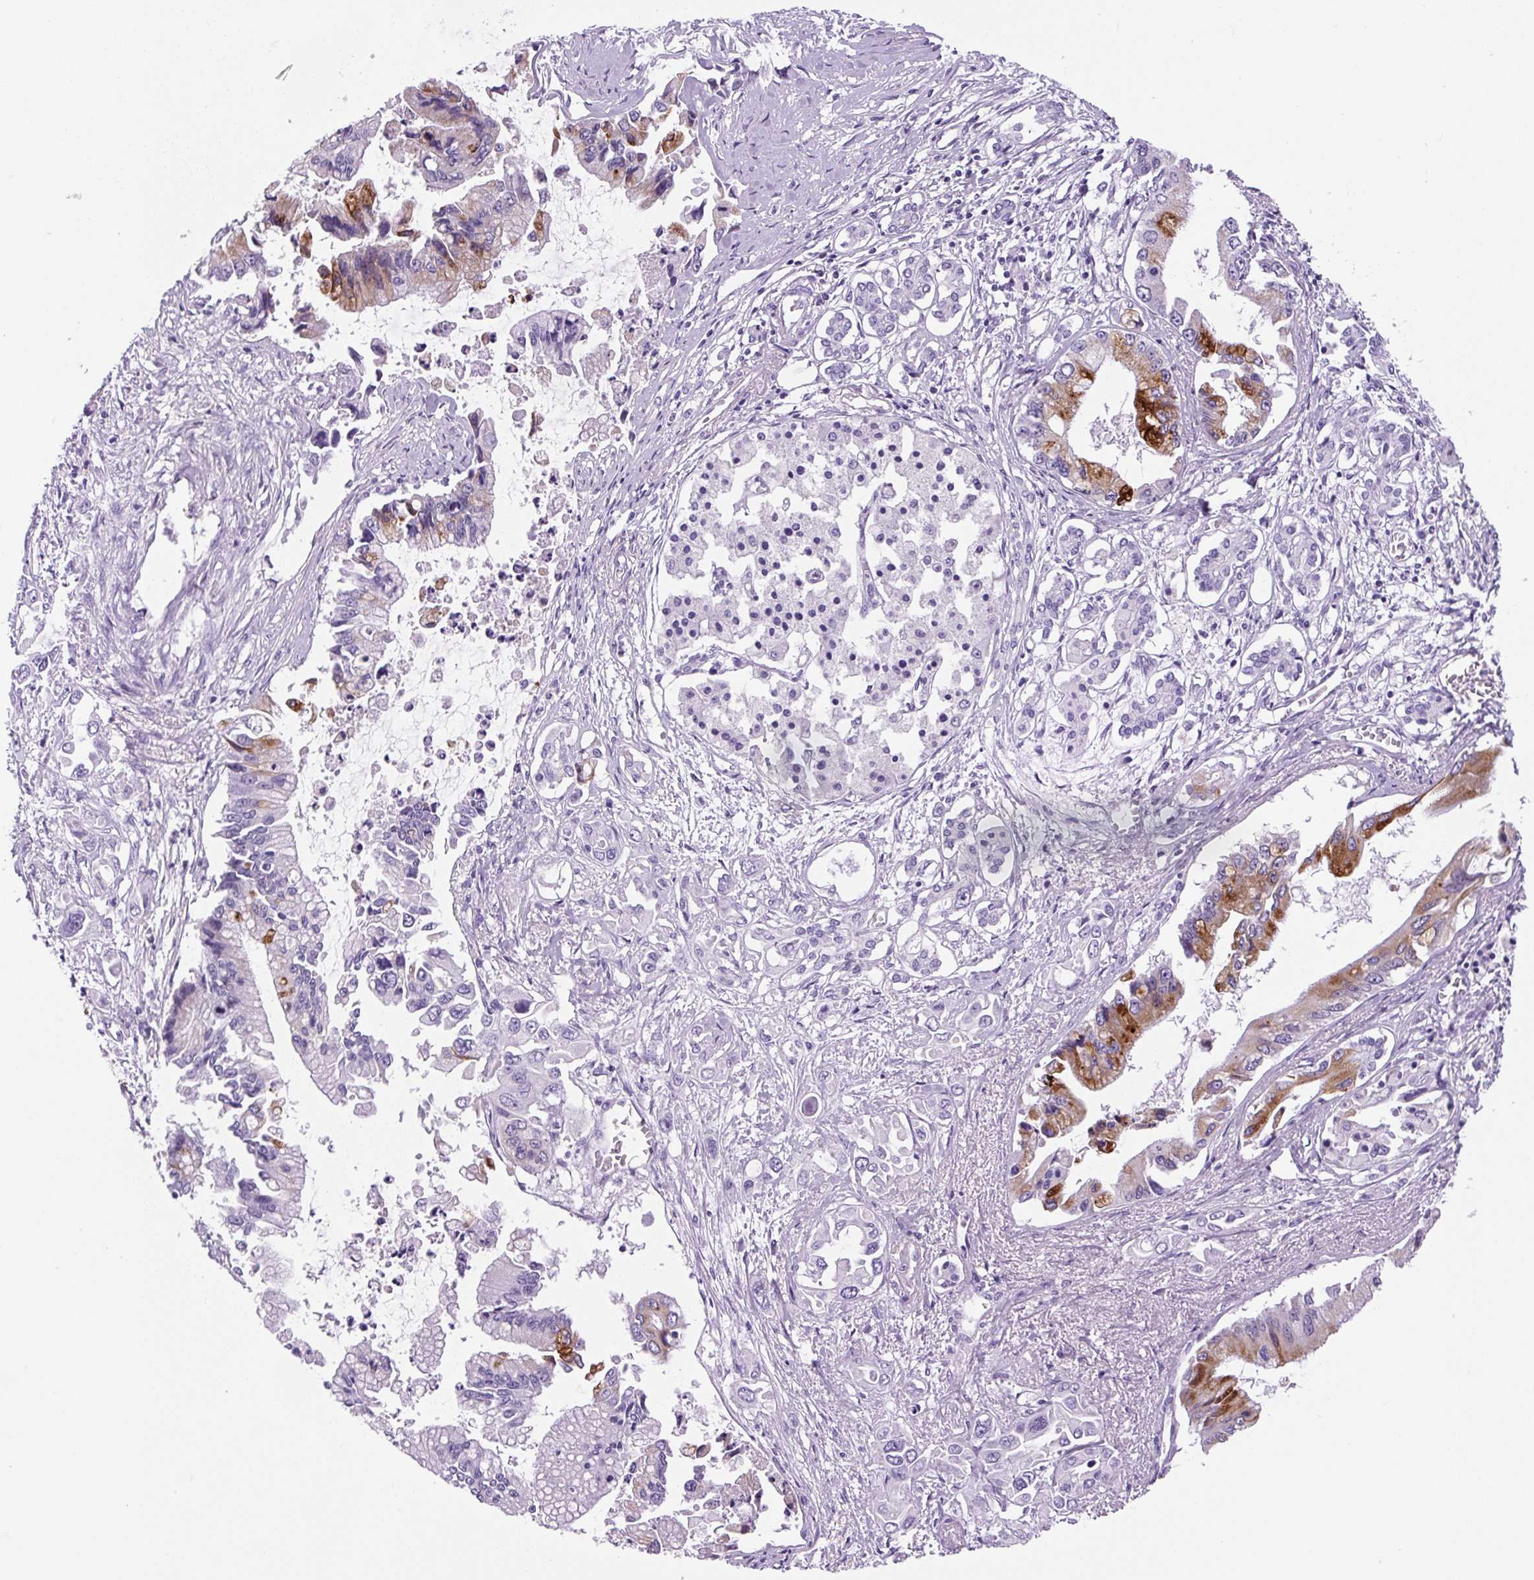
{"staining": {"intensity": "strong", "quantity": "<25%", "location": "cytoplasmic/membranous"}, "tissue": "pancreatic cancer", "cell_type": "Tumor cells", "image_type": "cancer", "snomed": [{"axis": "morphology", "description": "Adenocarcinoma, NOS"}, {"axis": "topography", "description": "Pancreas"}], "caption": "The photomicrograph shows staining of pancreatic adenocarcinoma, revealing strong cytoplasmic/membranous protein staining (brown color) within tumor cells.", "gene": "PRRT1", "patient": {"sex": "male", "age": 84}}